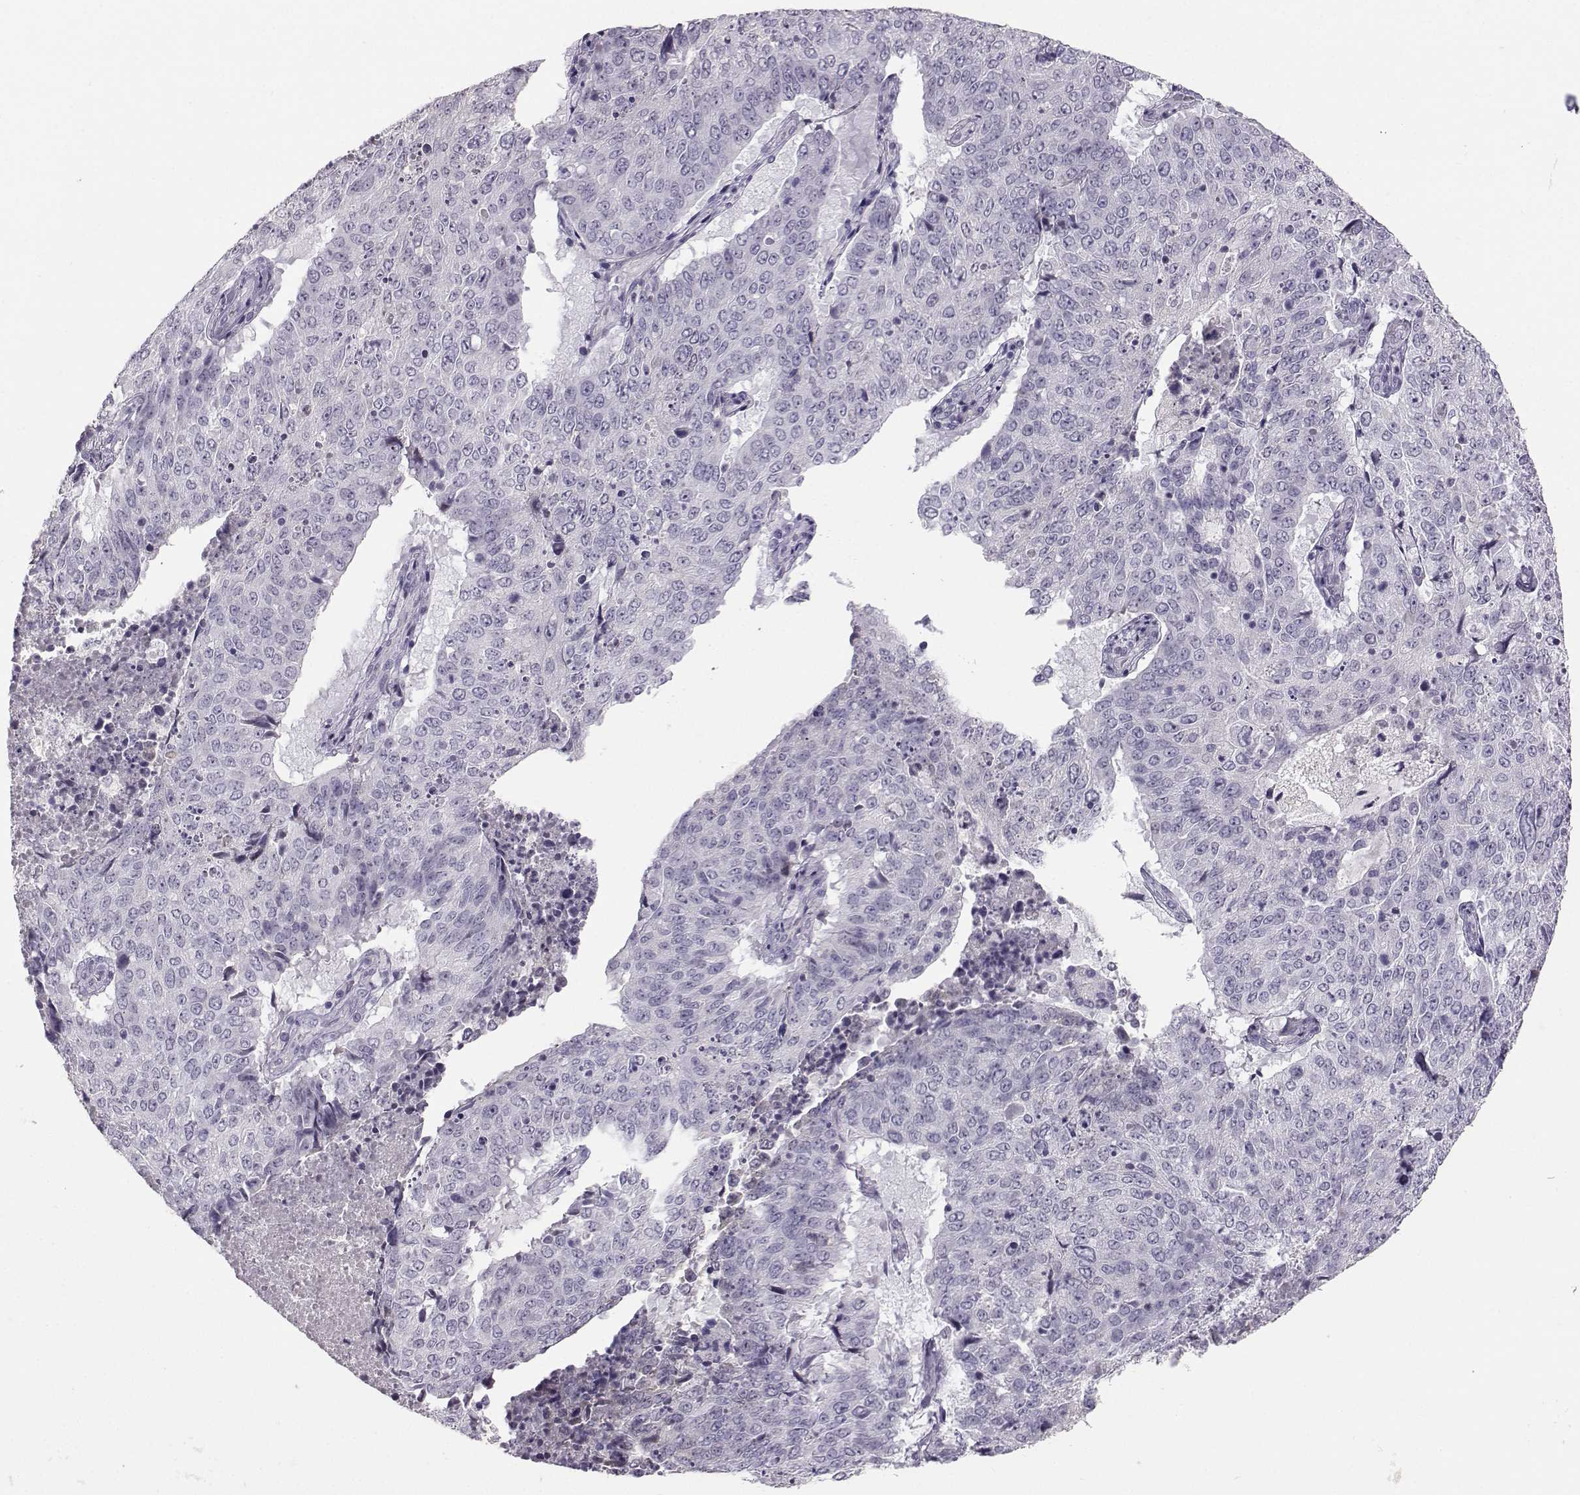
{"staining": {"intensity": "negative", "quantity": "none", "location": "none"}, "tissue": "lung cancer", "cell_type": "Tumor cells", "image_type": "cancer", "snomed": [{"axis": "morphology", "description": "Normal tissue, NOS"}, {"axis": "morphology", "description": "Squamous cell carcinoma, NOS"}, {"axis": "topography", "description": "Bronchus"}, {"axis": "topography", "description": "Lung"}], "caption": "Tumor cells are negative for brown protein staining in lung cancer (squamous cell carcinoma).", "gene": "PKP2", "patient": {"sex": "male", "age": 64}}